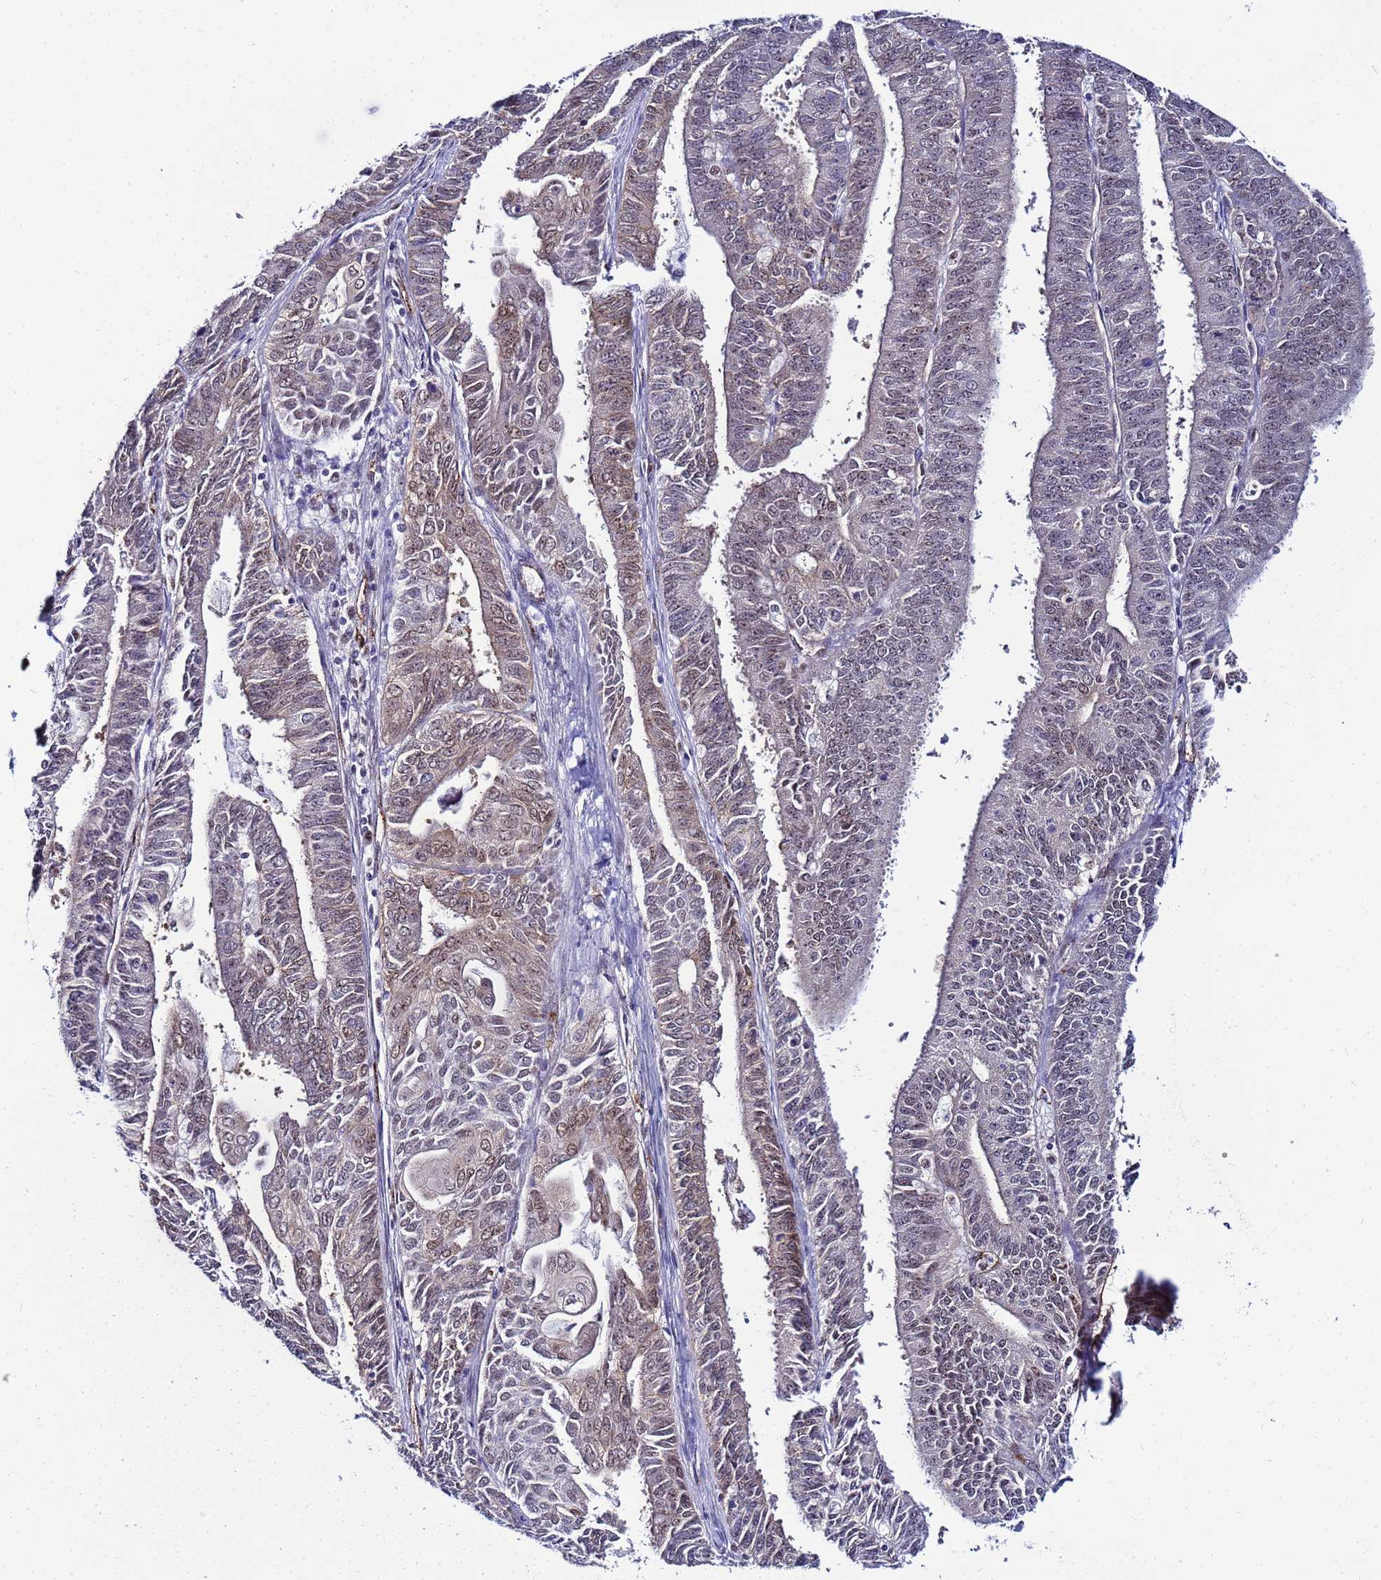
{"staining": {"intensity": "moderate", "quantity": "<25%", "location": "nuclear"}, "tissue": "endometrial cancer", "cell_type": "Tumor cells", "image_type": "cancer", "snomed": [{"axis": "morphology", "description": "Adenocarcinoma, NOS"}, {"axis": "topography", "description": "Endometrium"}], "caption": "DAB immunohistochemical staining of human endometrial adenocarcinoma shows moderate nuclear protein positivity in about <25% of tumor cells. Using DAB (3,3'-diaminobenzidine) (brown) and hematoxylin (blue) stains, captured at high magnification using brightfield microscopy.", "gene": "SLC25A37", "patient": {"sex": "female", "age": 73}}